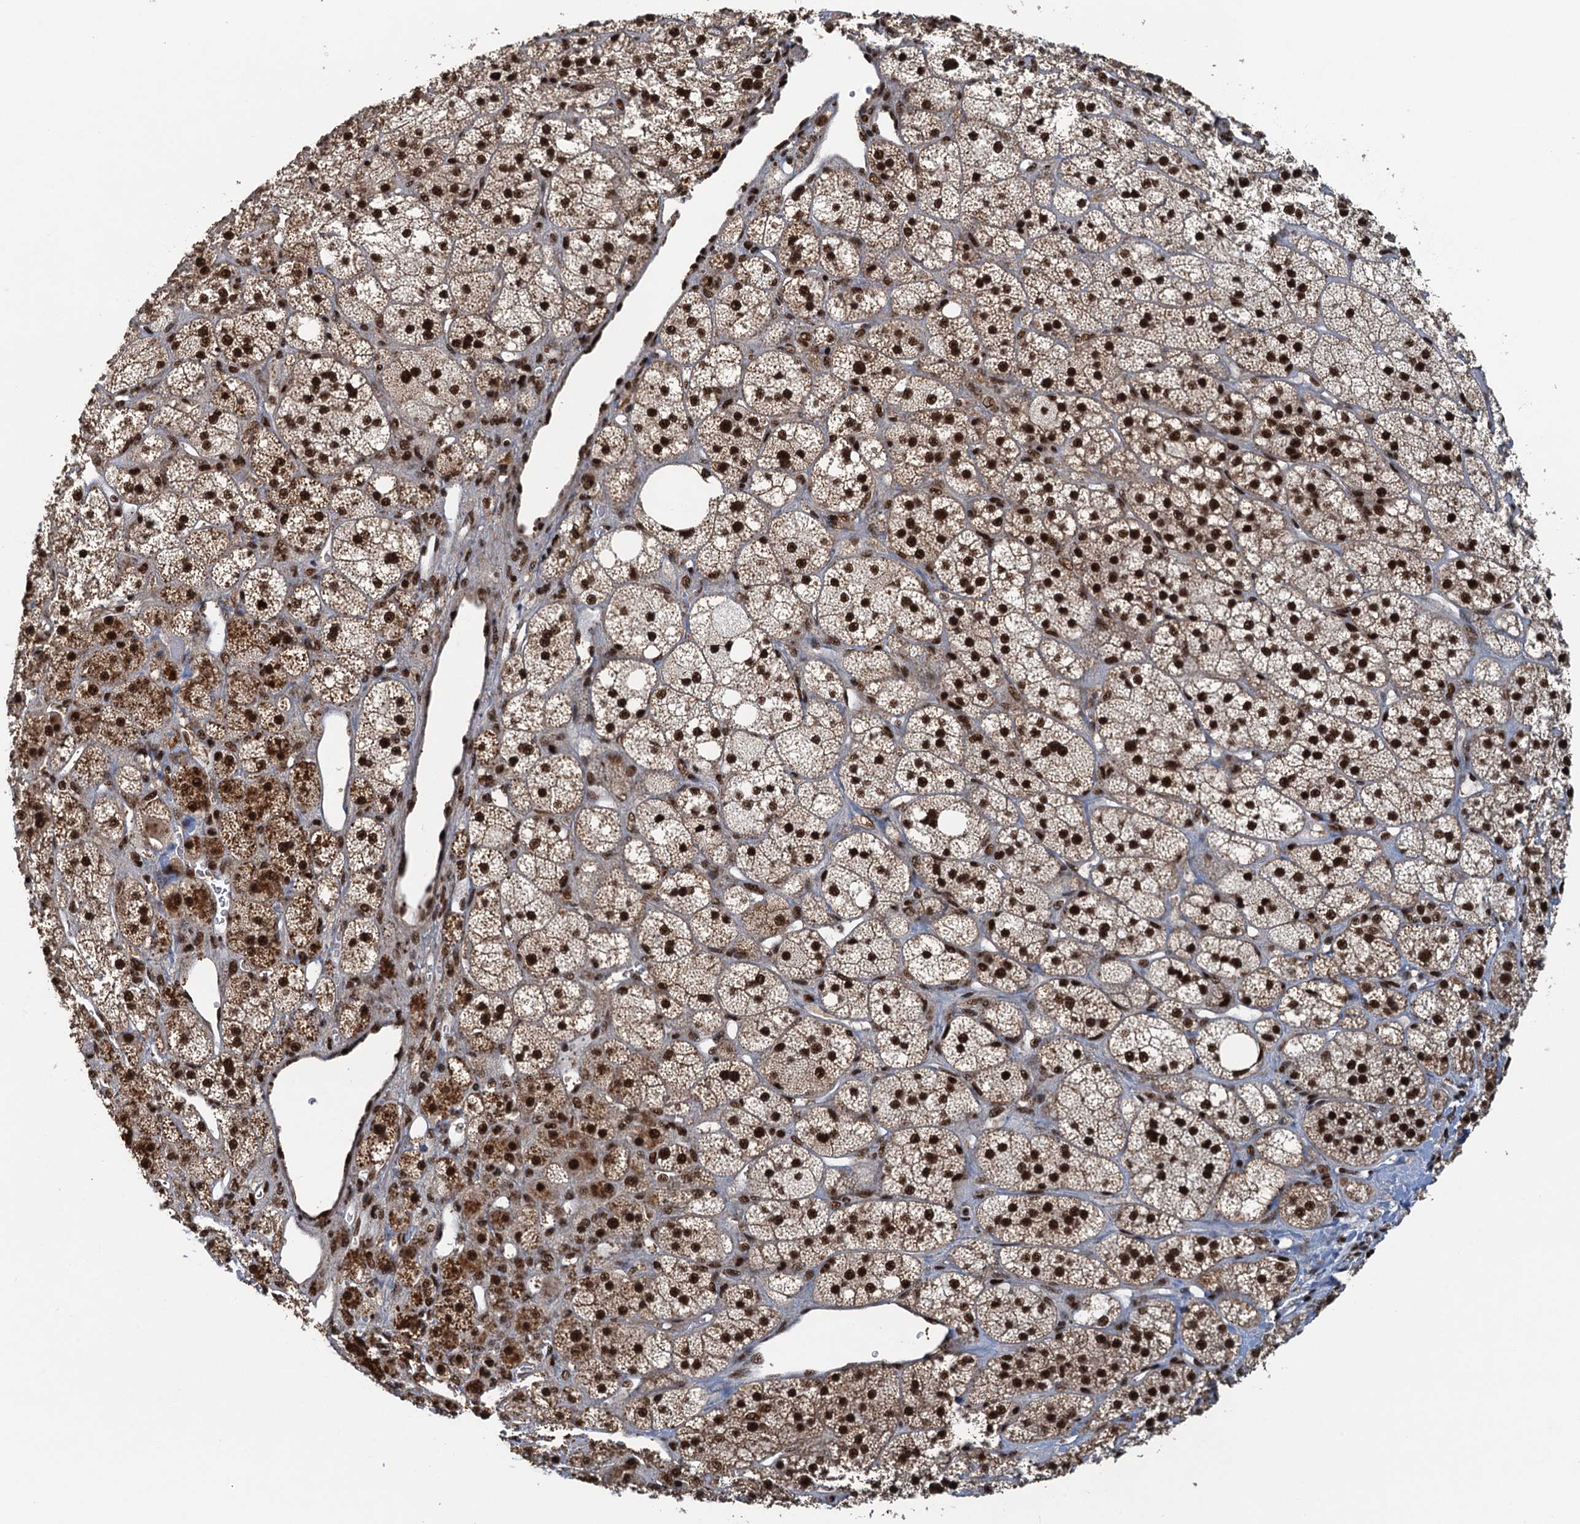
{"staining": {"intensity": "strong", "quantity": ">75%", "location": "nuclear"}, "tissue": "adrenal gland", "cell_type": "Glandular cells", "image_type": "normal", "snomed": [{"axis": "morphology", "description": "Normal tissue, NOS"}, {"axis": "topography", "description": "Adrenal gland"}], "caption": "Adrenal gland stained with IHC shows strong nuclear expression in approximately >75% of glandular cells. The staining was performed using DAB to visualize the protein expression in brown, while the nuclei were stained in blue with hematoxylin (Magnification: 20x).", "gene": "ZC3H18", "patient": {"sex": "male", "age": 61}}